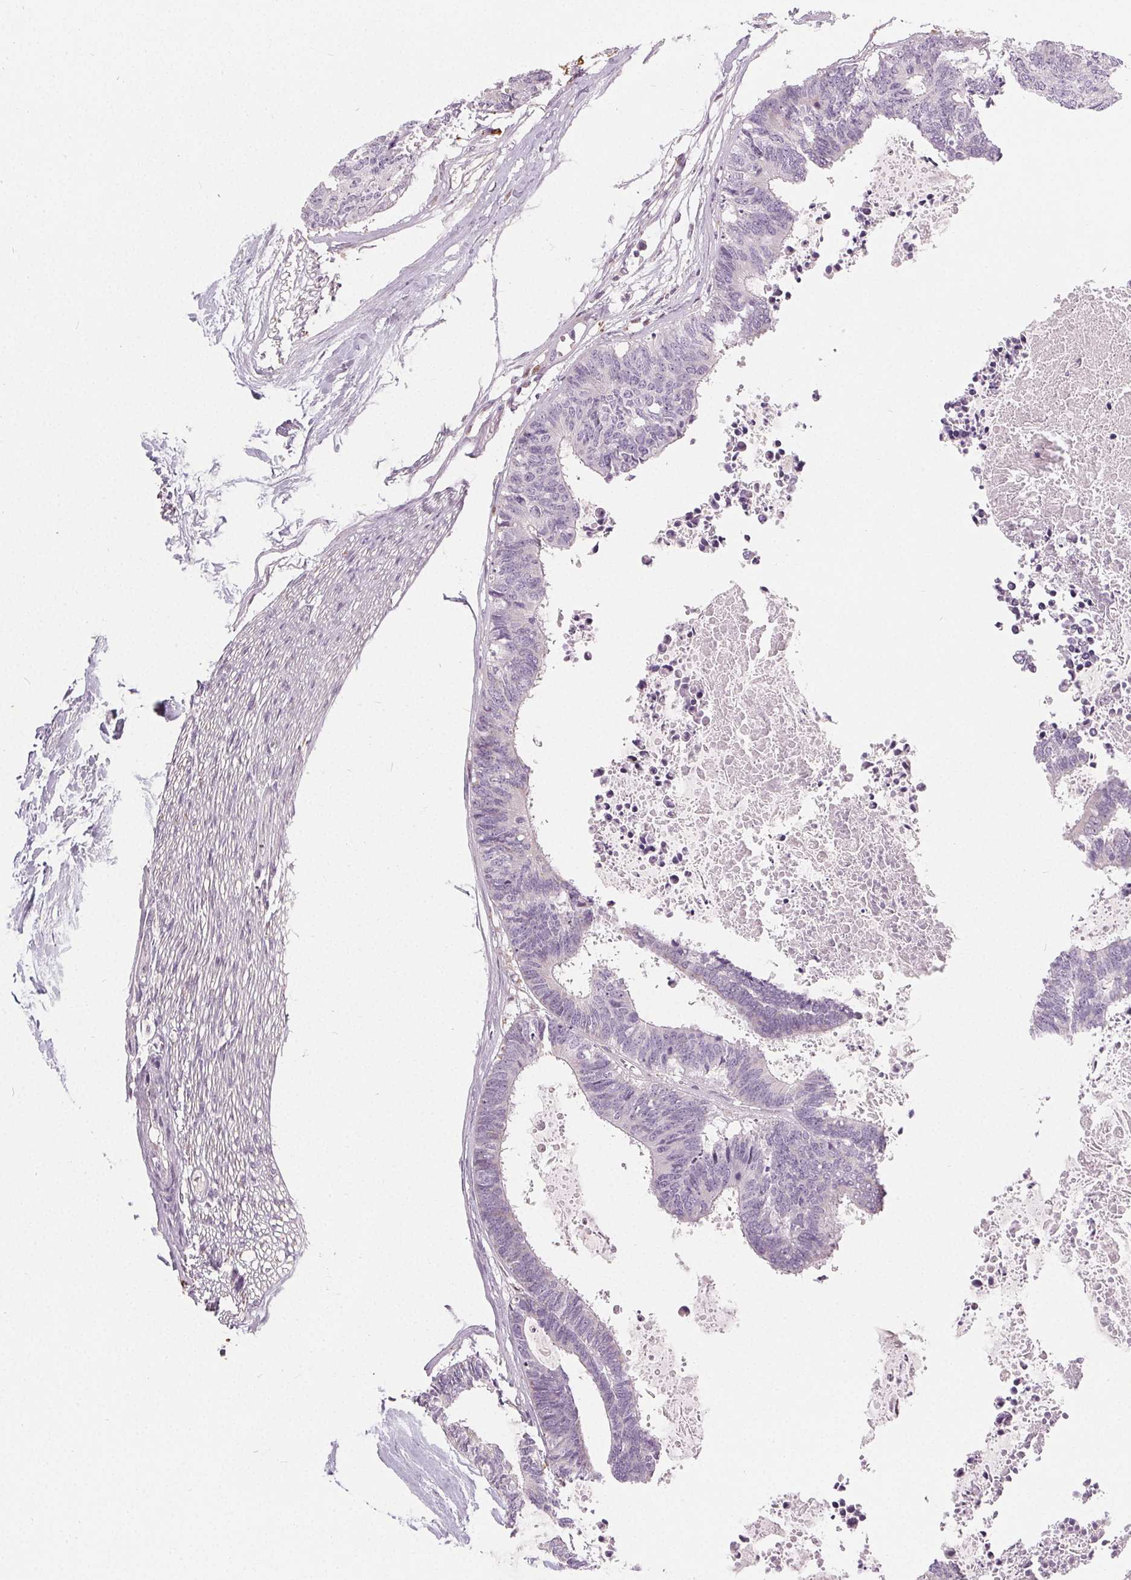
{"staining": {"intensity": "negative", "quantity": "none", "location": "none"}, "tissue": "colorectal cancer", "cell_type": "Tumor cells", "image_type": "cancer", "snomed": [{"axis": "morphology", "description": "Adenocarcinoma, NOS"}, {"axis": "topography", "description": "Colon"}, {"axis": "topography", "description": "Rectum"}], "caption": "Tumor cells are negative for brown protein staining in adenocarcinoma (colorectal).", "gene": "HOPX", "patient": {"sex": "male", "age": 57}}